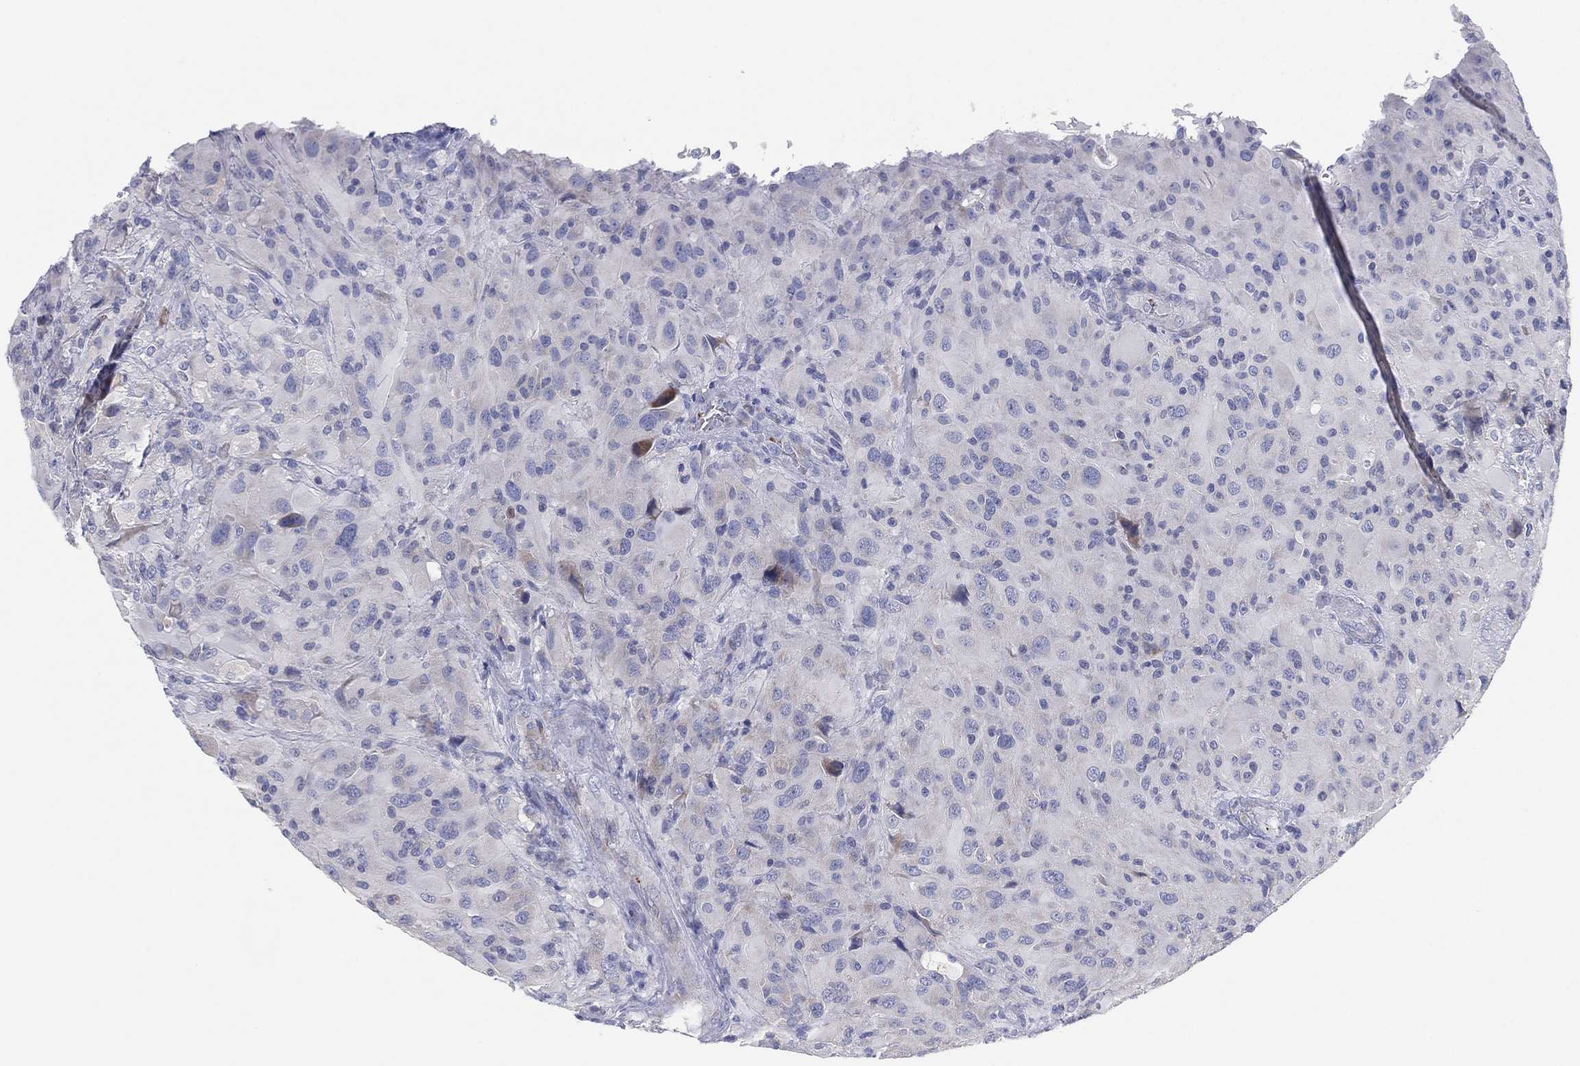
{"staining": {"intensity": "negative", "quantity": "none", "location": "none"}, "tissue": "glioma", "cell_type": "Tumor cells", "image_type": "cancer", "snomed": [{"axis": "morphology", "description": "Glioma, malignant, High grade"}, {"axis": "topography", "description": "Cerebral cortex"}], "caption": "Immunohistochemical staining of glioma displays no significant expression in tumor cells.", "gene": "TMEM40", "patient": {"sex": "male", "age": 35}}